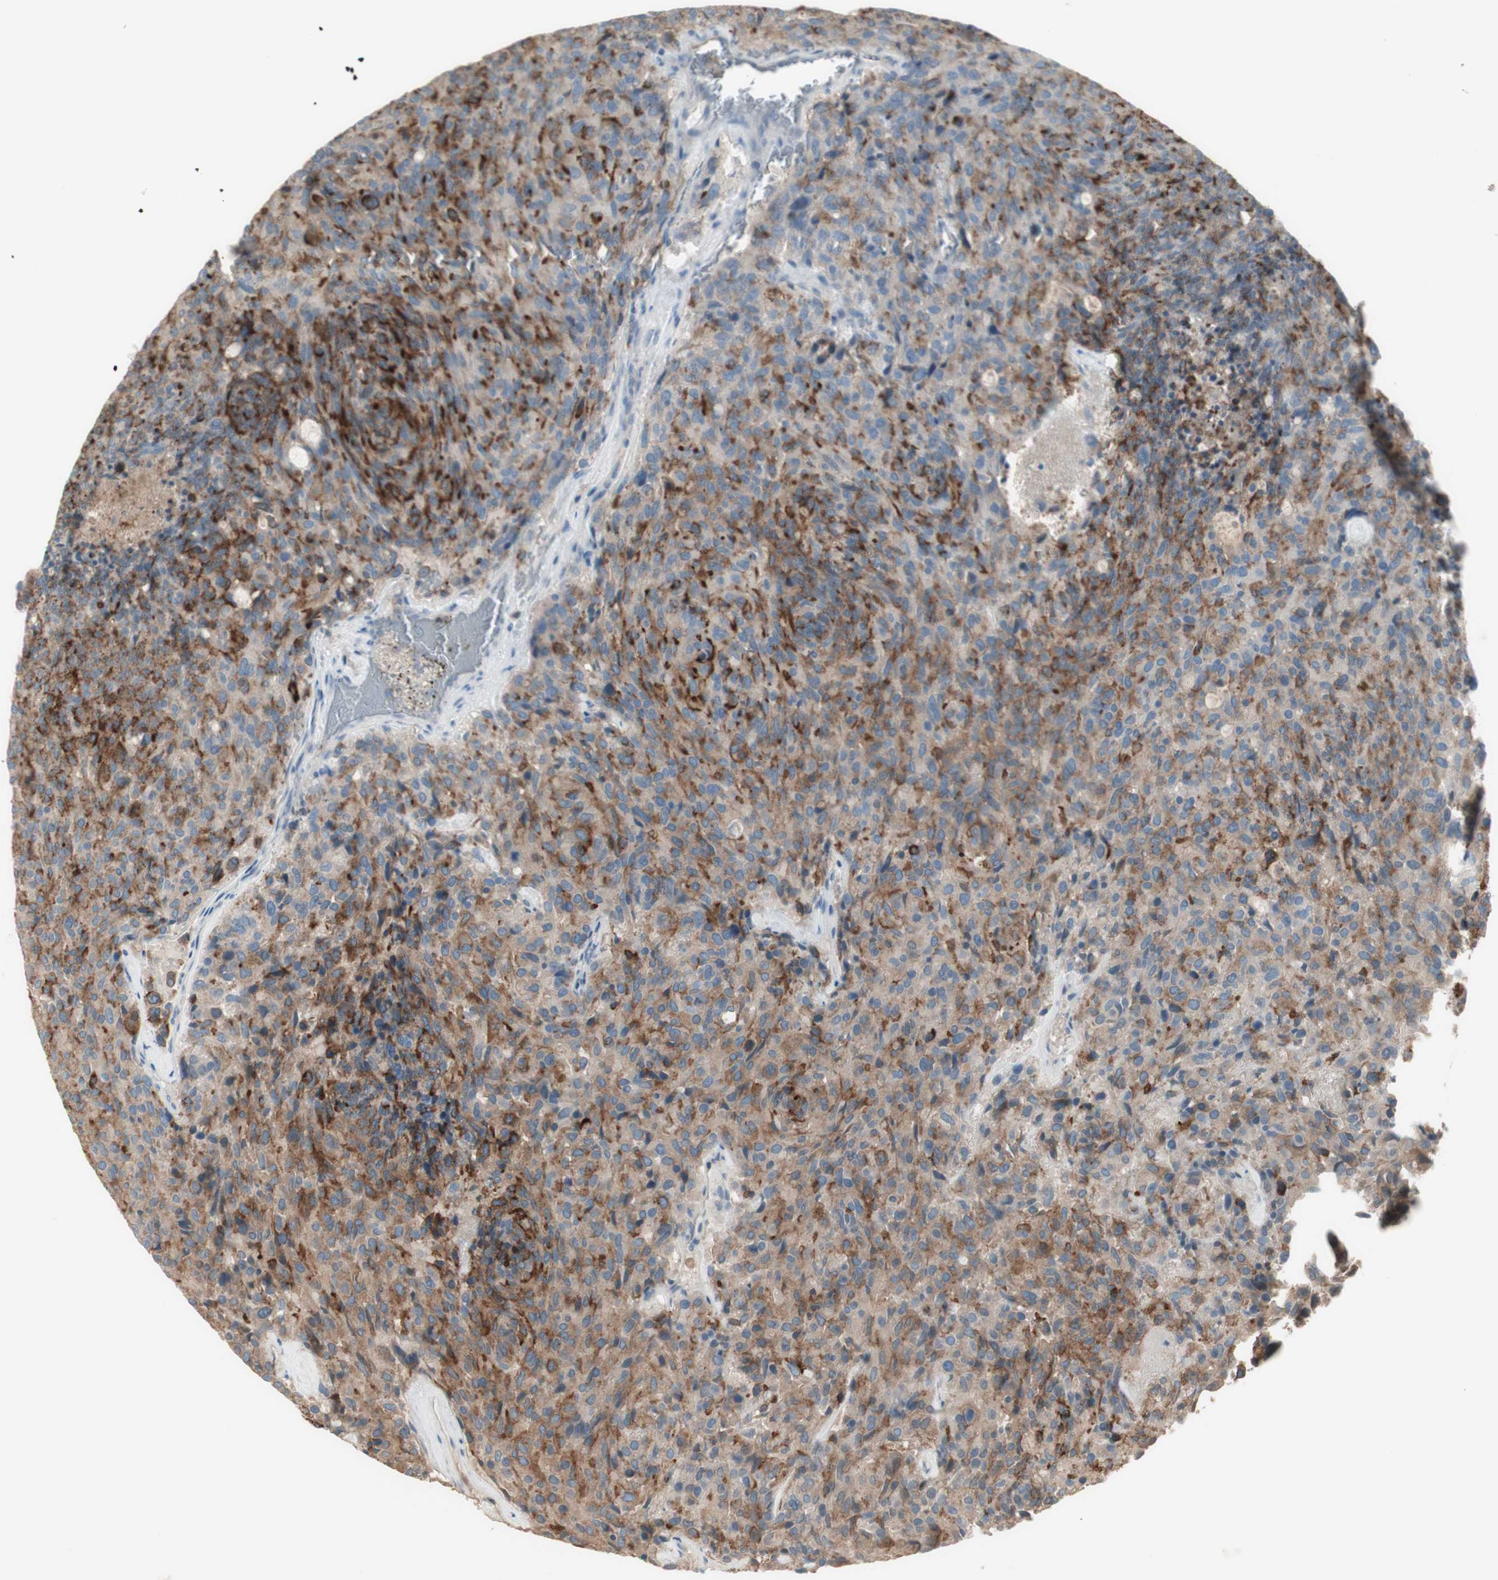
{"staining": {"intensity": "negative", "quantity": "none", "location": "none"}, "tissue": "carcinoid", "cell_type": "Tumor cells", "image_type": "cancer", "snomed": [{"axis": "morphology", "description": "Carcinoid, malignant, NOS"}, {"axis": "topography", "description": "Pancreas"}], "caption": "Immunohistochemistry (IHC) photomicrograph of carcinoid stained for a protein (brown), which displays no staining in tumor cells. (Immunohistochemistry, brightfield microscopy, high magnification).", "gene": "IFNG", "patient": {"sex": "female", "age": 54}}